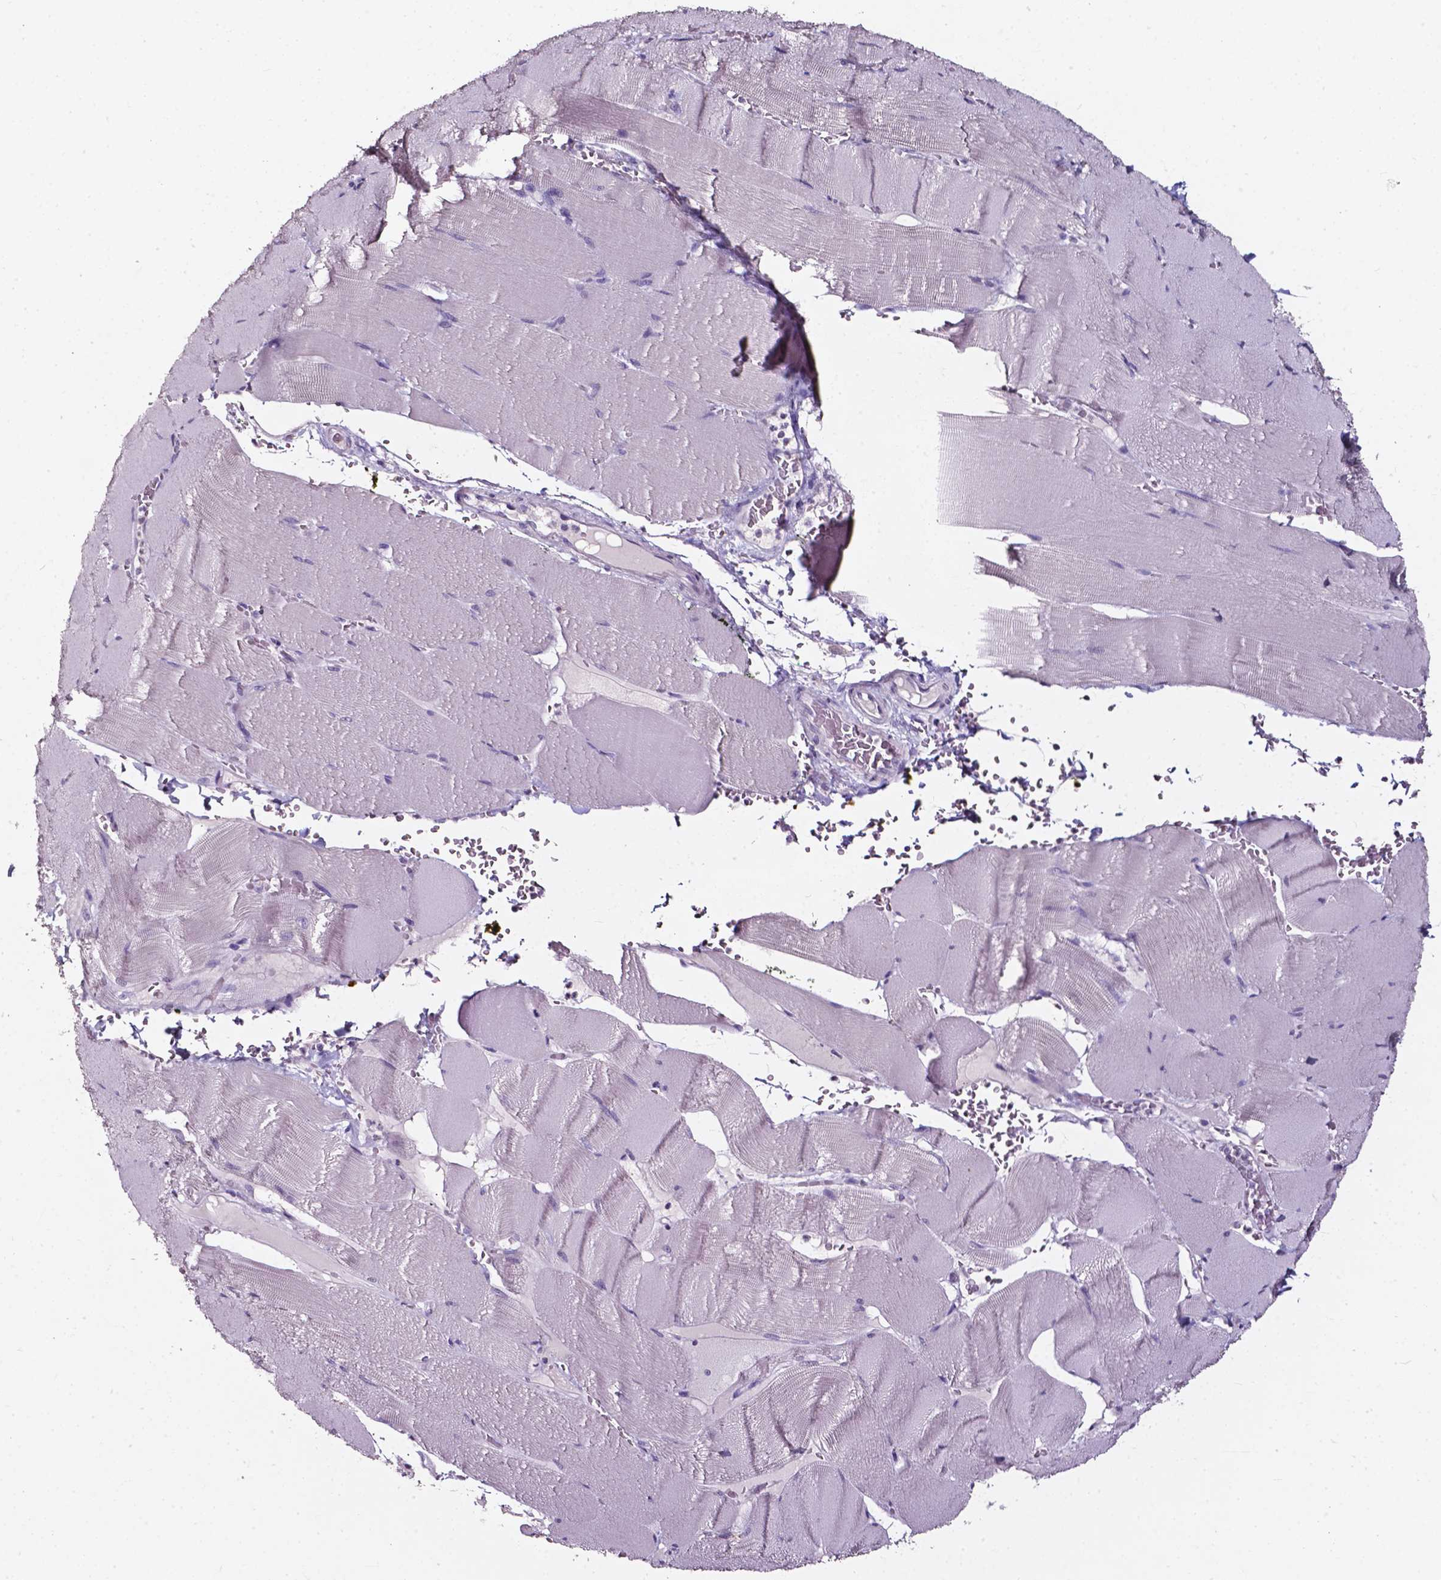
{"staining": {"intensity": "negative", "quantity": "none", "location": "none"}, "tissue": "skeletal muscle", "cell_type": "Myocytes", "image_type": "normal", "snomed": [{"axis": "morphology", "description": "Normal tissue, NOS"}, {"axis": "topography", "description": "Skeletal muscle"}], "caption": "An image of skeletal muscle stained for a protein reveals no brown staining in myocytes.", "gene": "DEFA5", "patient": {"sex": "male", "age": 56}}